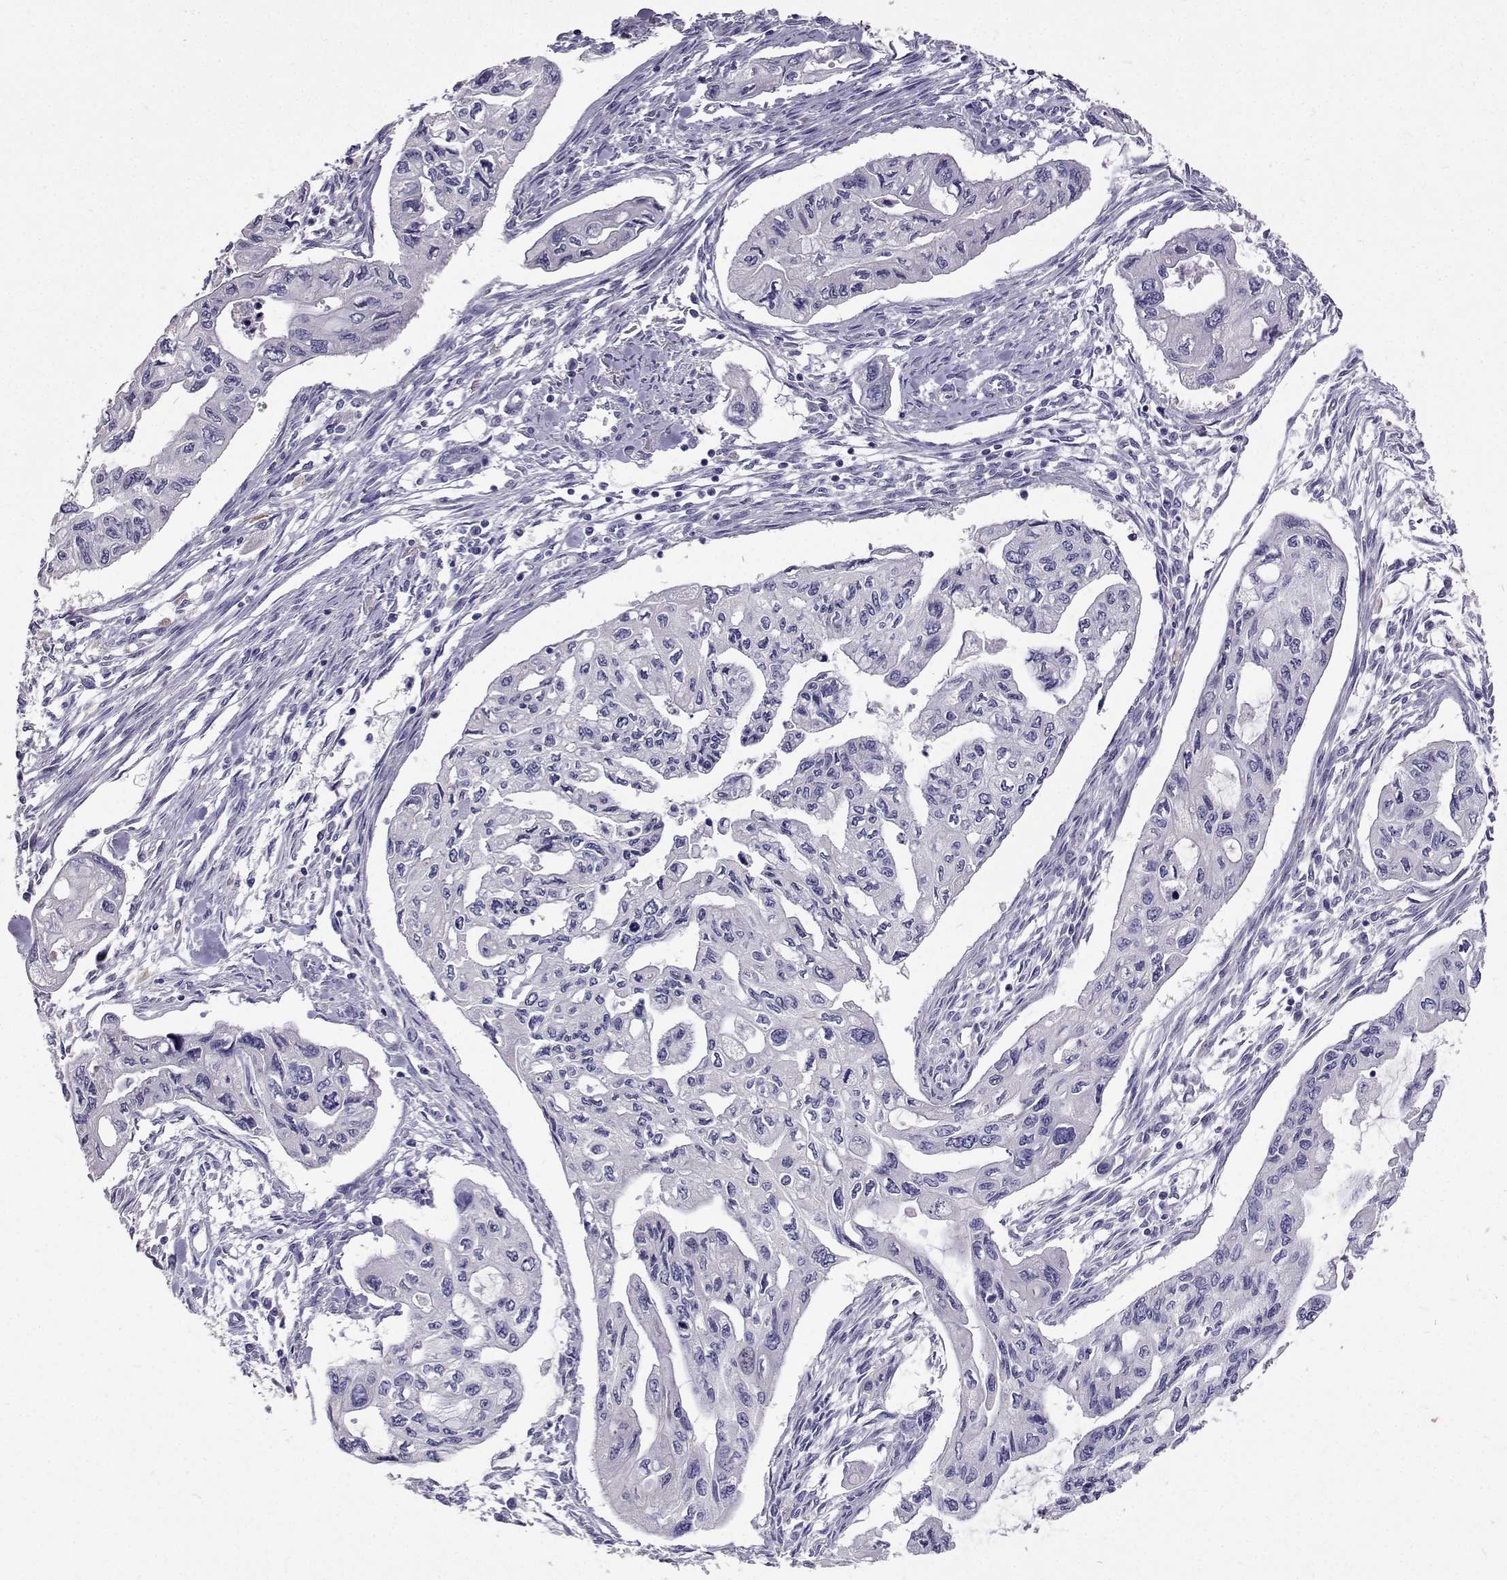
{"staining": {"intensity": "negative", "quantity": "none", "location": "none"}, "tissue": "pancreatic cancer", "cell_type": "Tumor cells", "image_type": "cancer", "snomed": [{"axis": "morphology", "description": "Adenocarcinoma, NOS"}, {"axis": "topography", "description": "Pancreas"}], "caption": "Tumor cells are negative for brown protein staining in pancreatic adenocarcinoma.", "gene": "CFAP44", "patient": {"sex": "female", "age": 76}}